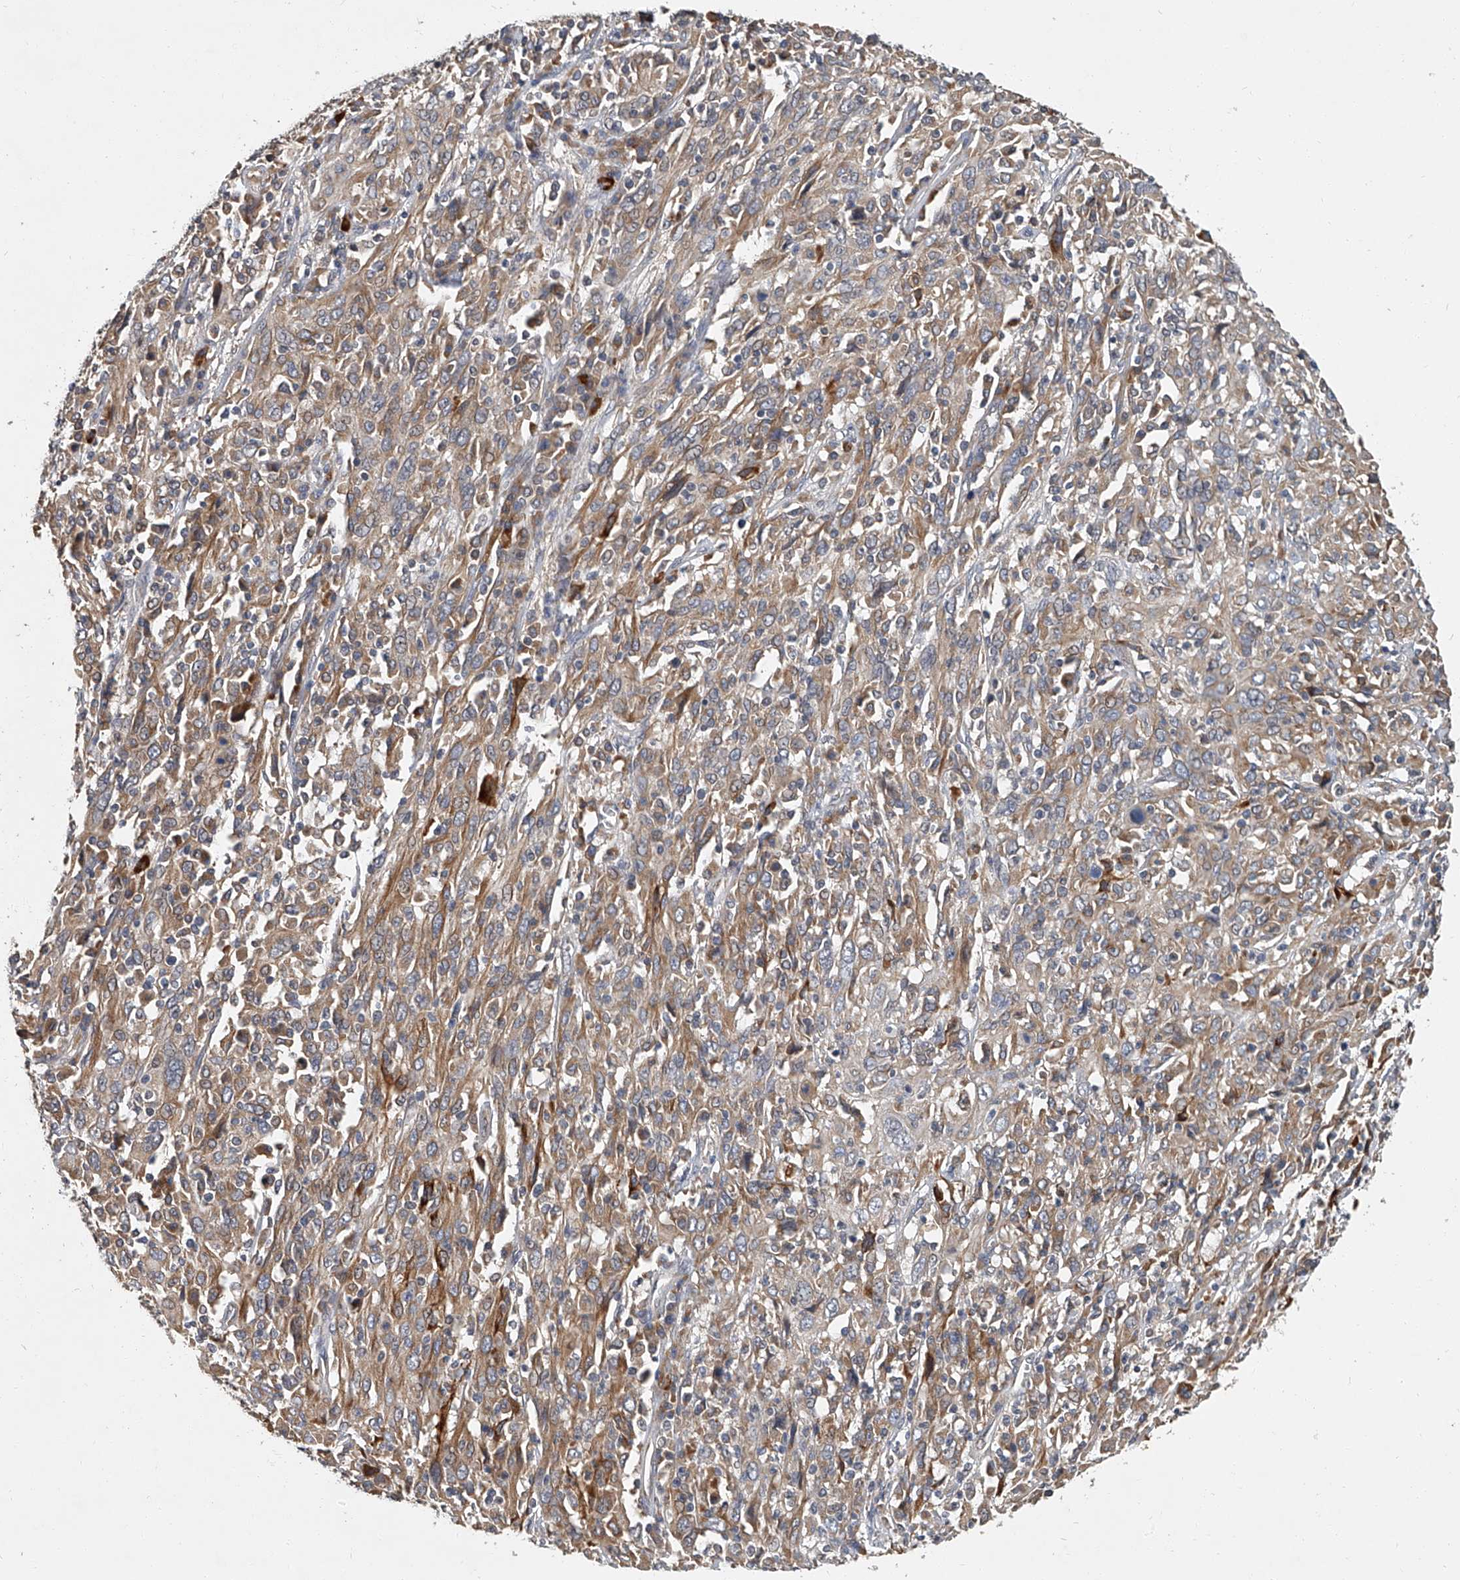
{"staining": {"intensity": "weak", "quantity": ">75%", "location": "cytoplasmic/membranous"}, "tissue": "cervical cancer", "cell_type": "Tumor cells", "image_type": "cancer", "snomed": [{"axis": "morphology", "description": "Squamous cell carcinoma, NOS"}, {"axis": "topography", "description": "Cervix"}], "caption": "Immunohistochemical staining of human squamous cell carcinoma (cervical) exhibits low levels of weak cytoplasmic/membranous expression in approximately >75% of tumor cells.", "gene": "JAG2", "patient": {"sex": "female", "age": 46}}